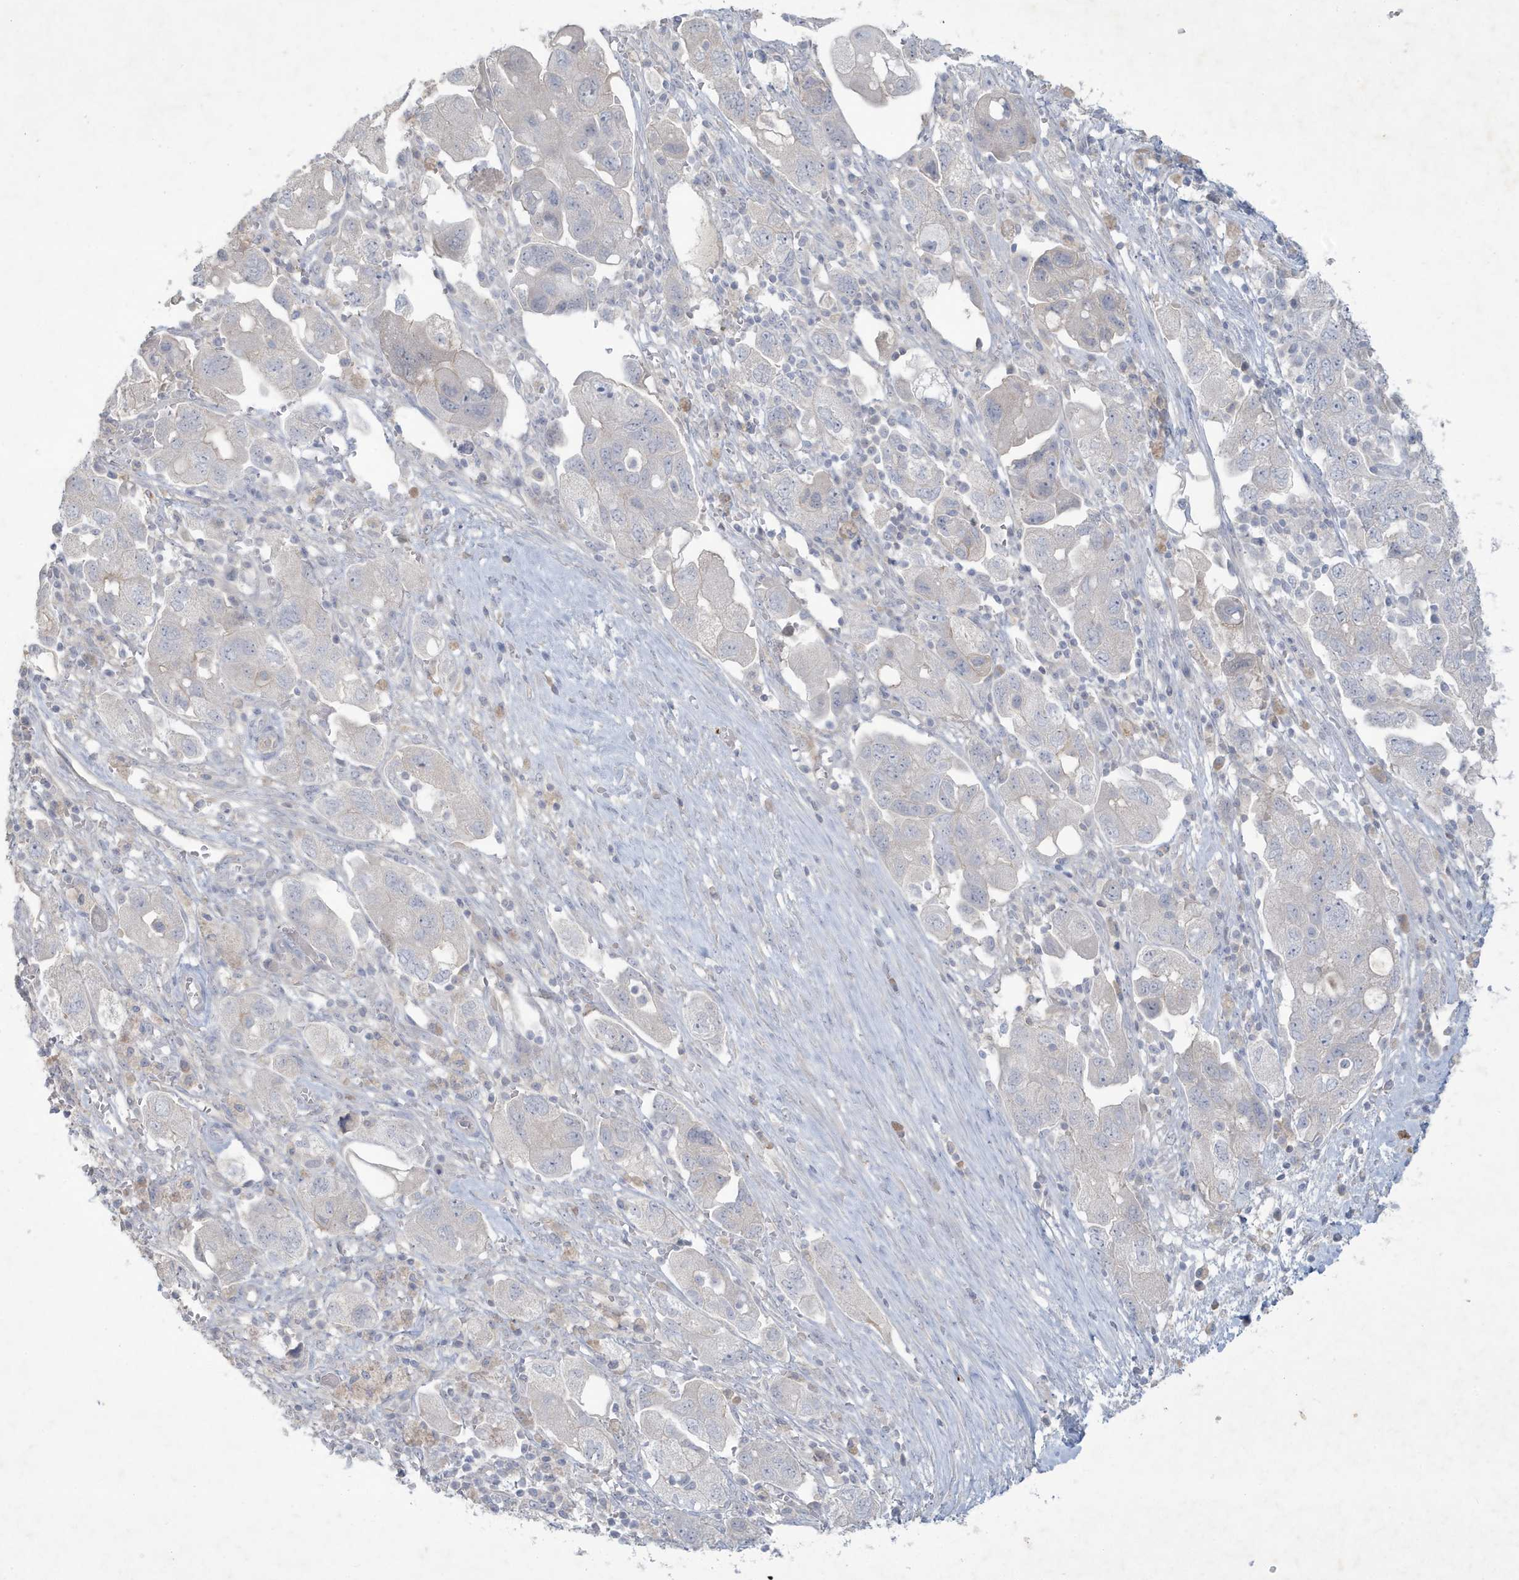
{"staining": {"intensity": "negative", "quantity": "none", "location": "none"}, "tissue": "ovarian cancer", "cell_type": "Tumor cells", "image_type": "cancer", "snomed": [{"axis": "morphology", "description": "Carcinoma, NOS"}, {"axis": "morphology", "description": "Cystadenocarcinoma, serous, NOS"}, {"axis": "topography", "description": "Ovary"}], "caption": "Tumor cells are negative for protein expression in human ovarian carcinoma.", "gene": "CCDC24", "patient": {"sex": "female", "age": 69}}